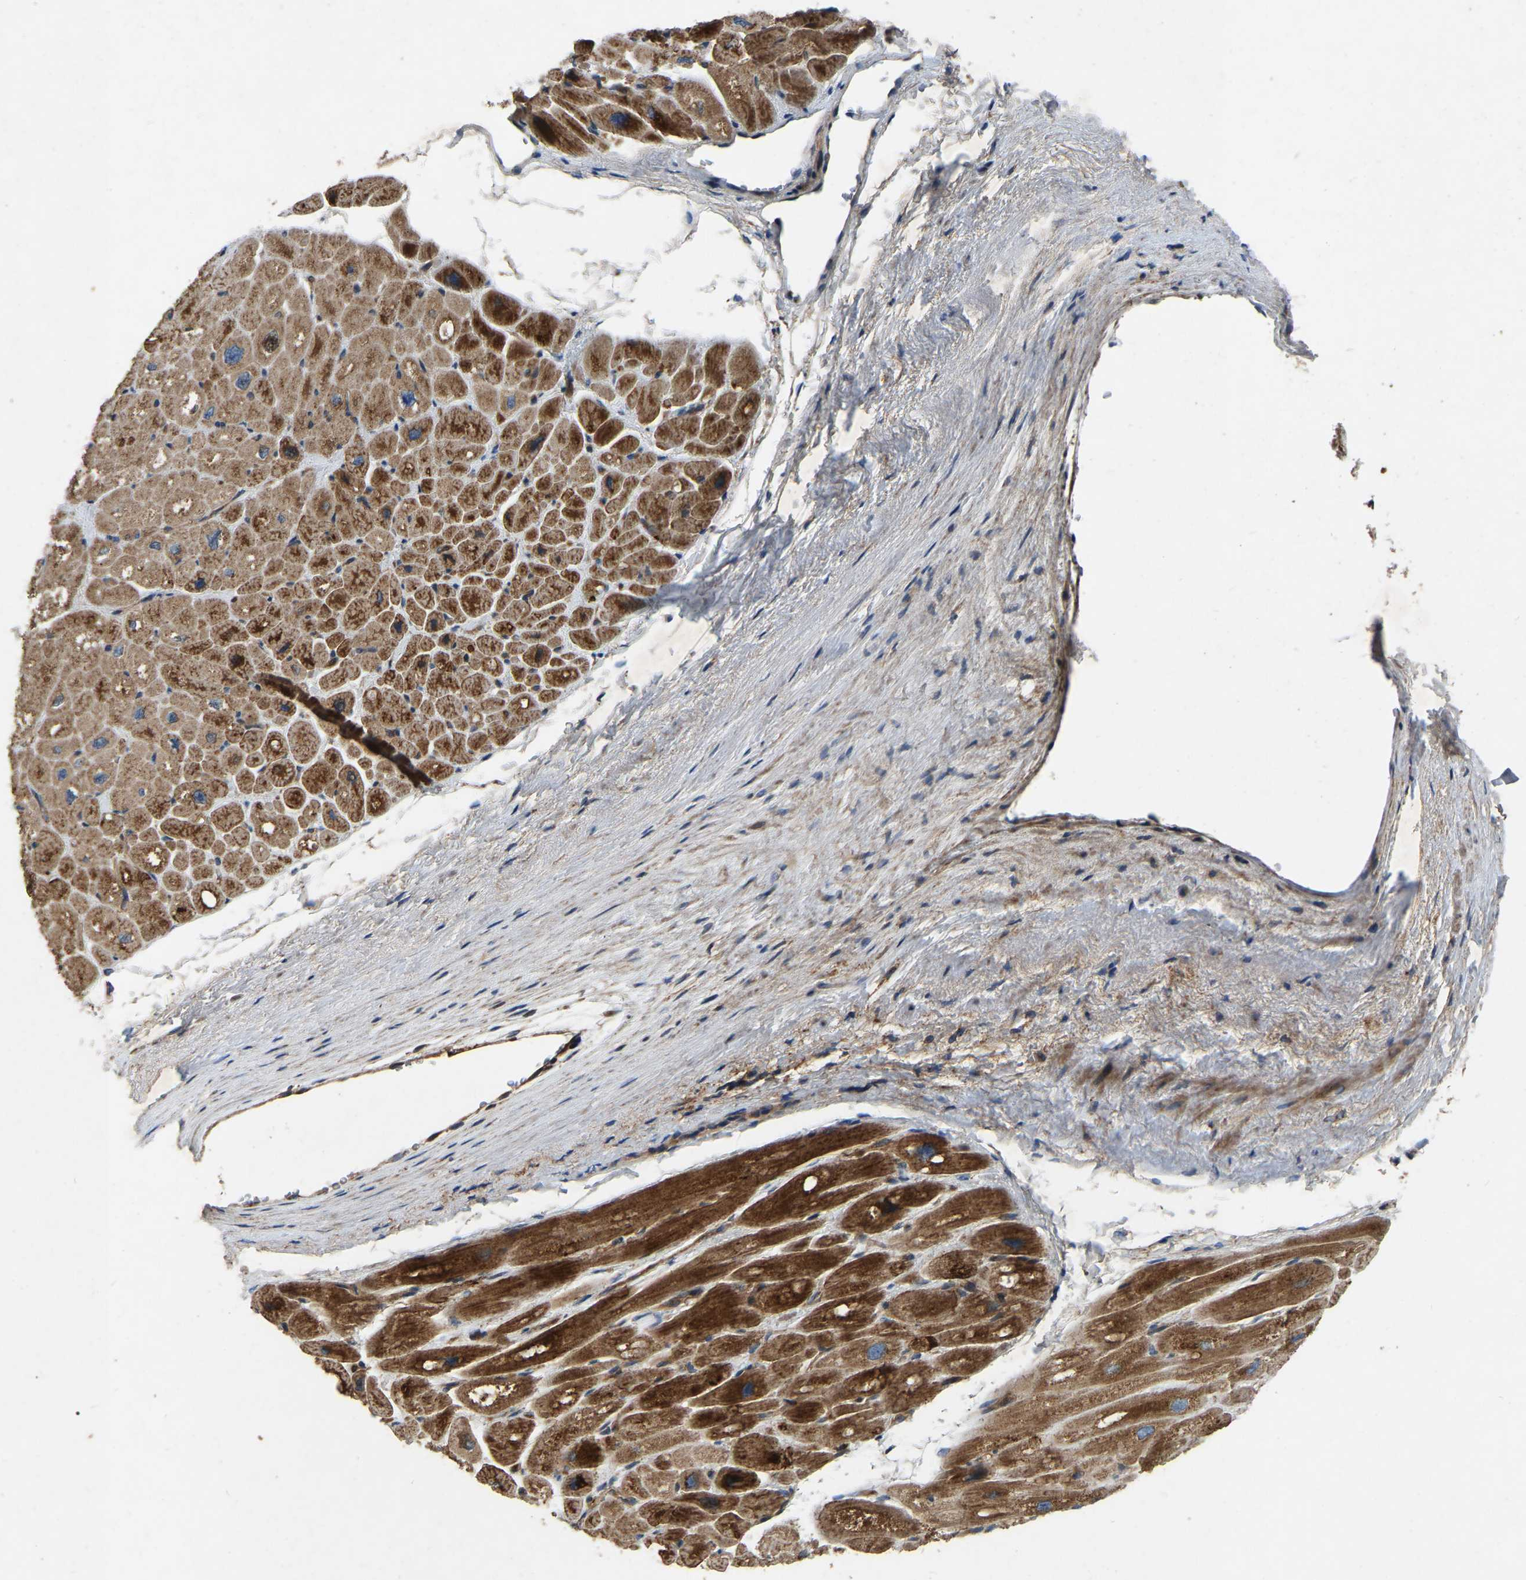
{"staining": {"intensity": "strong", "quantity": ">75%", "location": "cytoplasmic/membranous"}, "tissue": "heart muscle", "cell_type": "Cardiomyocytes", "image_type": "normal", "snomed": [{"axis": "morphology", "description": "Normal tissue, NOS"}, {"axis": "topography", "description": "Heart"}], "caption": "Immunohistochemical staining of normal heart muscle demonstrates >75% levels of strong cytoplasmic/membranous protein staining in approximately >75% of cardiomyocytes.", "gene": "SAMD9L", "patient": {"sex": "male", "age": 49}}